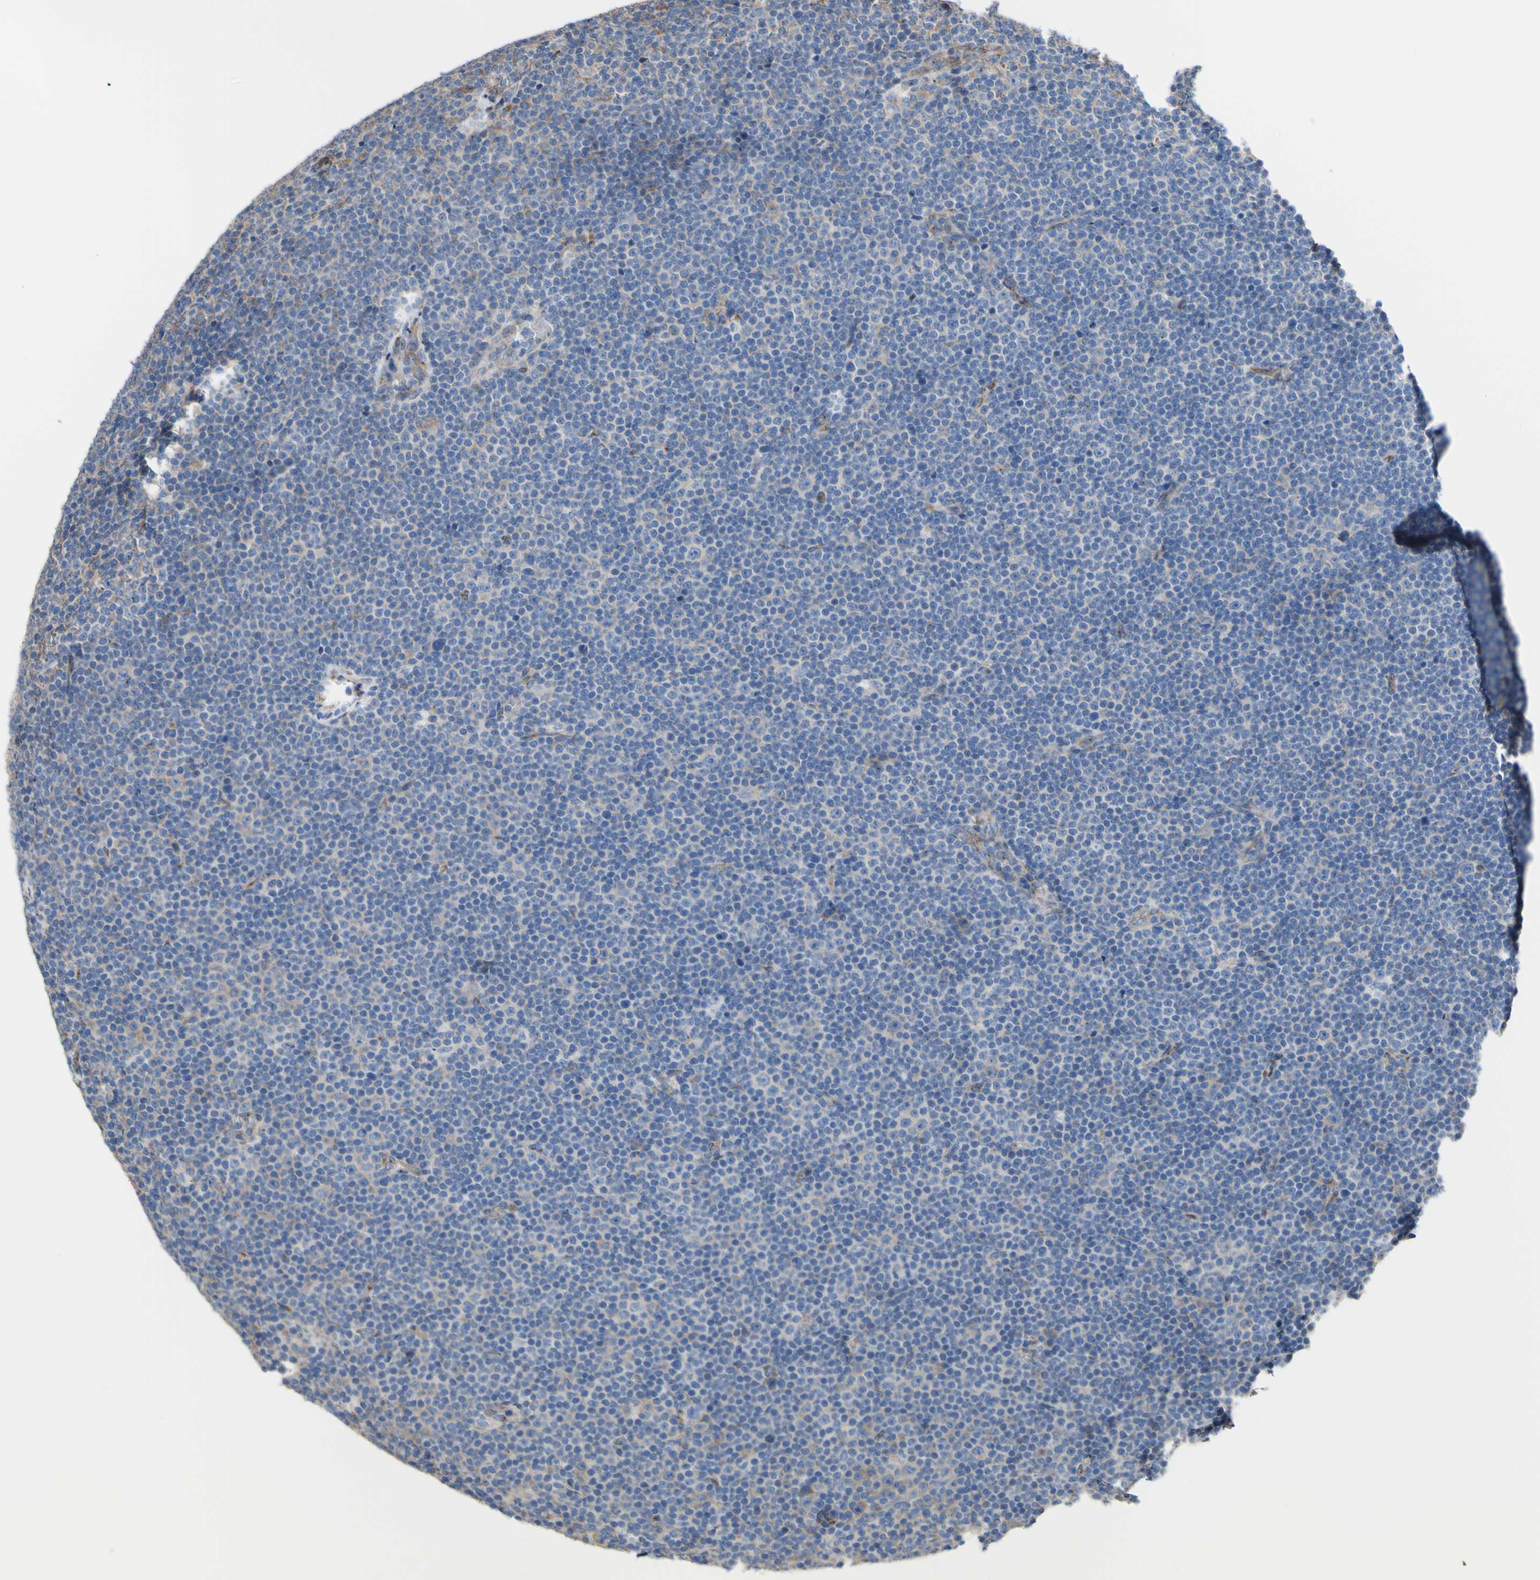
{"staining": {"intensity": "weak", "quantity": ">75%", "location": "cytoplasmic/membranous"}, "tissue": "lymphoma", "cell_type": "Tumor cells", "image_type": "cancer", "snomed": [{"axis": "morphology", "description": "Malignant lymphoma, non-Hodgkin's type, Low grade"}, {"axis": "topography", "description": "Lymph node"}], "caption": "Lymphoma tissue reveals weak cytoplasmic/membranous positivity in about >75% of tumor cells", "gene": "LRIG3", "patient": {"sex": "female", "age": 67}}